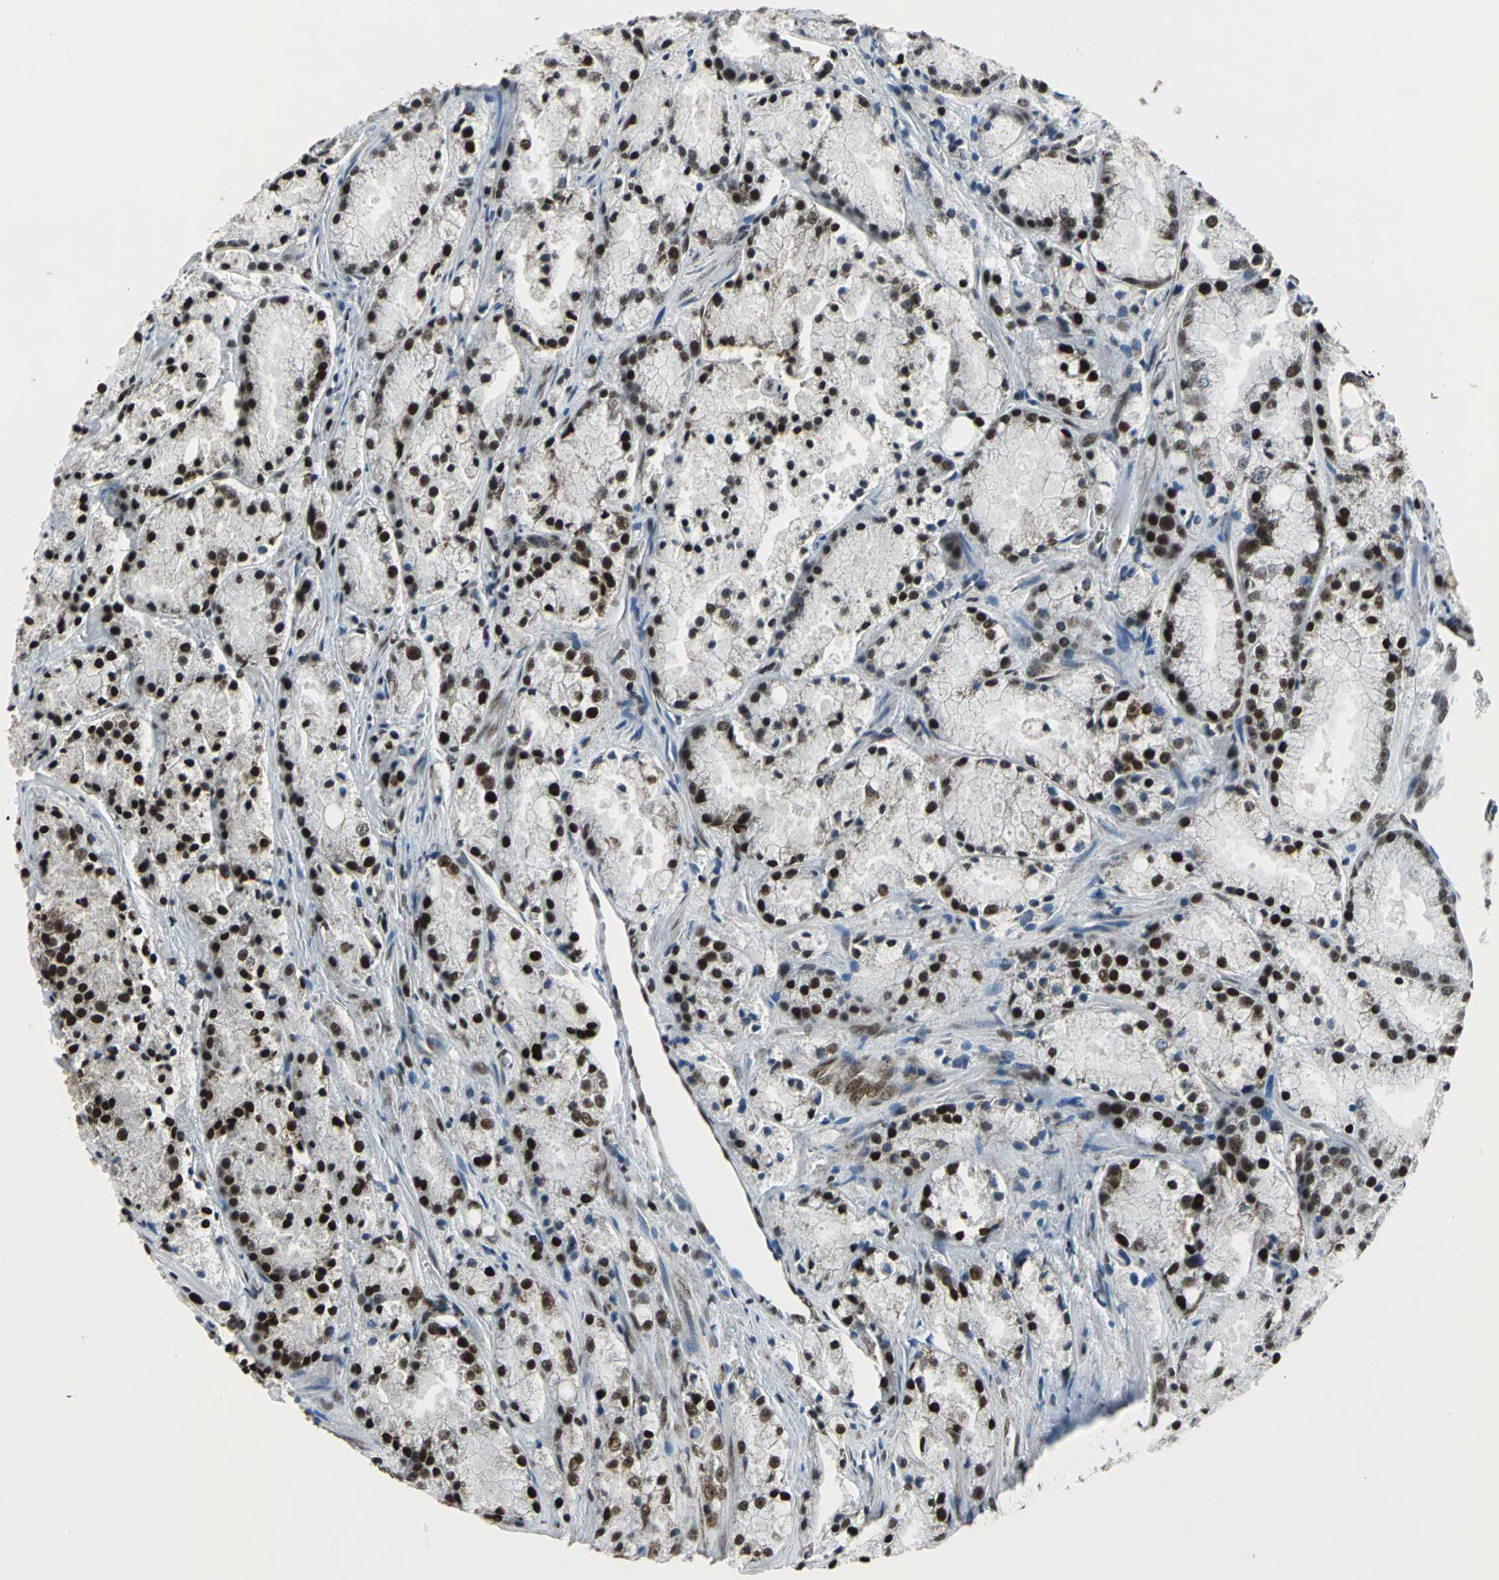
{"staining": {"intensity": "strong", "quantity": ">75%", "location": "nuclear"}, "tissue": "prostate cancer", "cell_type": "Tumor cells", "image_type": "cancer", "snomed": [{"axis": "morphology", "description": "Adenocarcinoma, Low grade"}, {"axis": "topography", "description": "Prostate"}], "caption": "Prostate cancer stained for a protein (brown) displays strong nuclear positive positivity in approximately >75% of tumor cells.", "gene": "BCLAF1", "patient": {"sex": "male", "age": 64}}